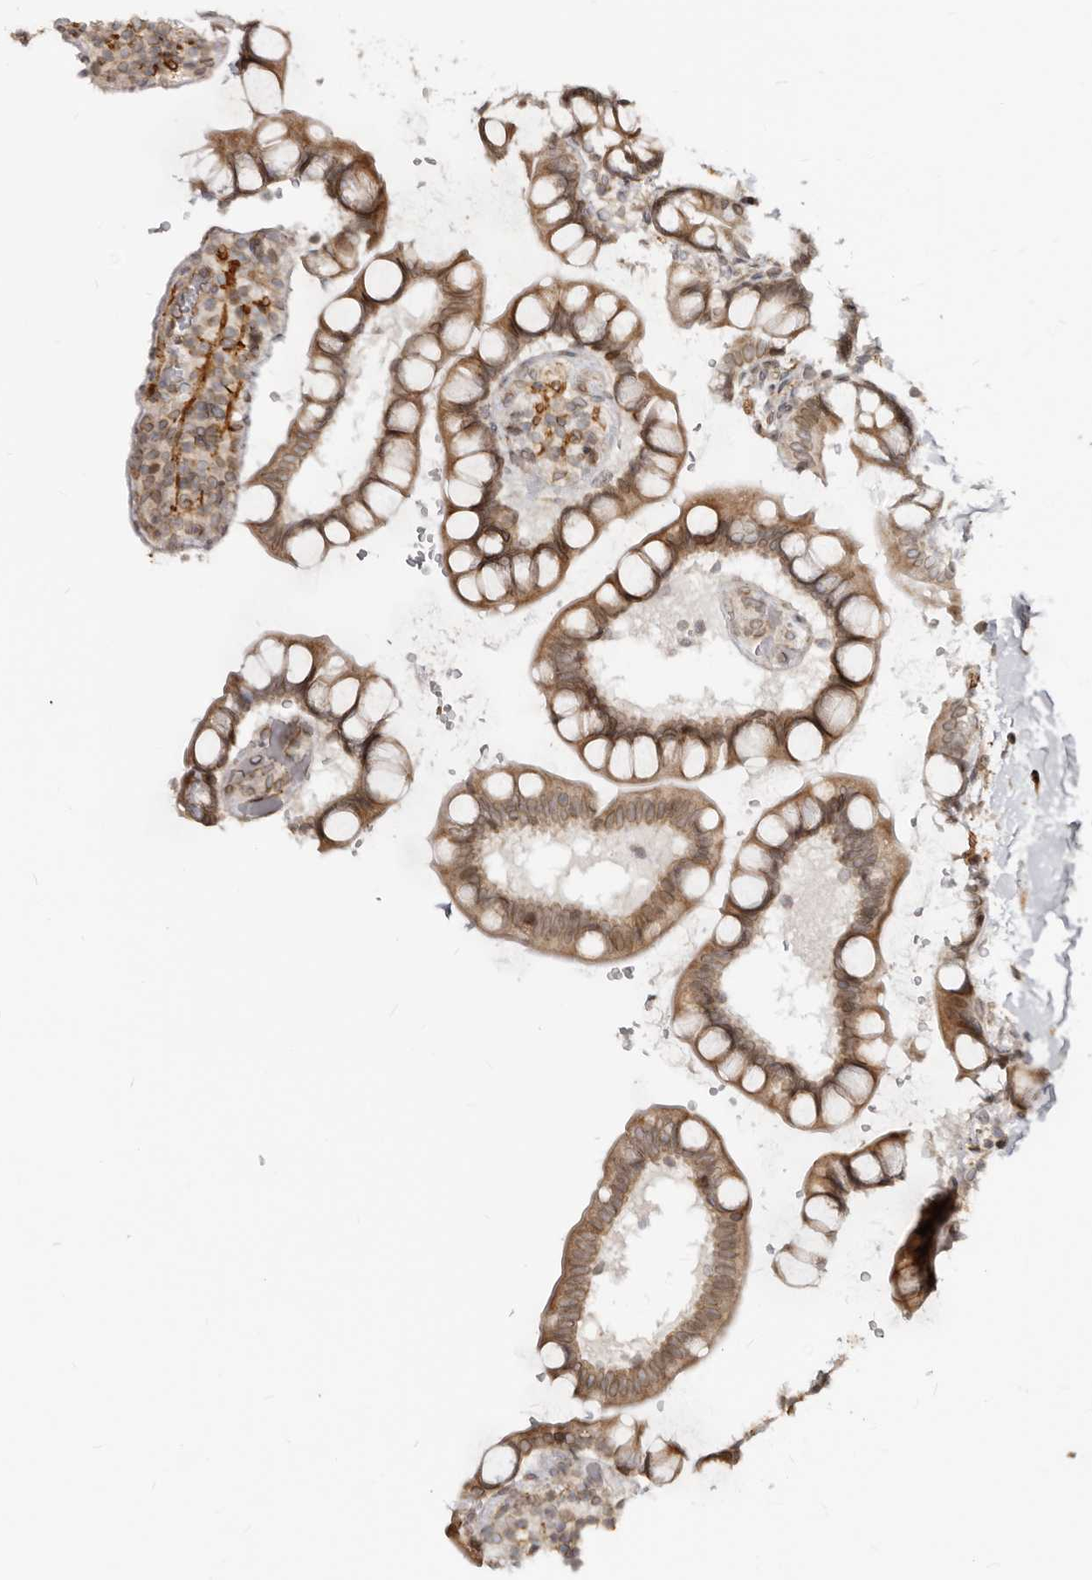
{"staining": {"intensity": "moderate", "quantity": "<25%", "location": "cytoplasmic/membranous,nuclear"}, "tissue": "small intestine", "cell_type": "Glandular cells", "image_type": "normal", "snomed": [{"axis": "morphology", "description": "Normal tissue, NOS"}, {"axis": "topography", "description": "Smooth muscle"}, {"axis": "topography", "description": "Small intestine"}], "caption": "Small intestine stained for a protein (brown) exhibits moderate cytoplasmic/membranous,nuclear positive positivity in approximately <25% of glandular cells.", "gene": "NUP153", "patient": {"sex": "female", "age": 84}}